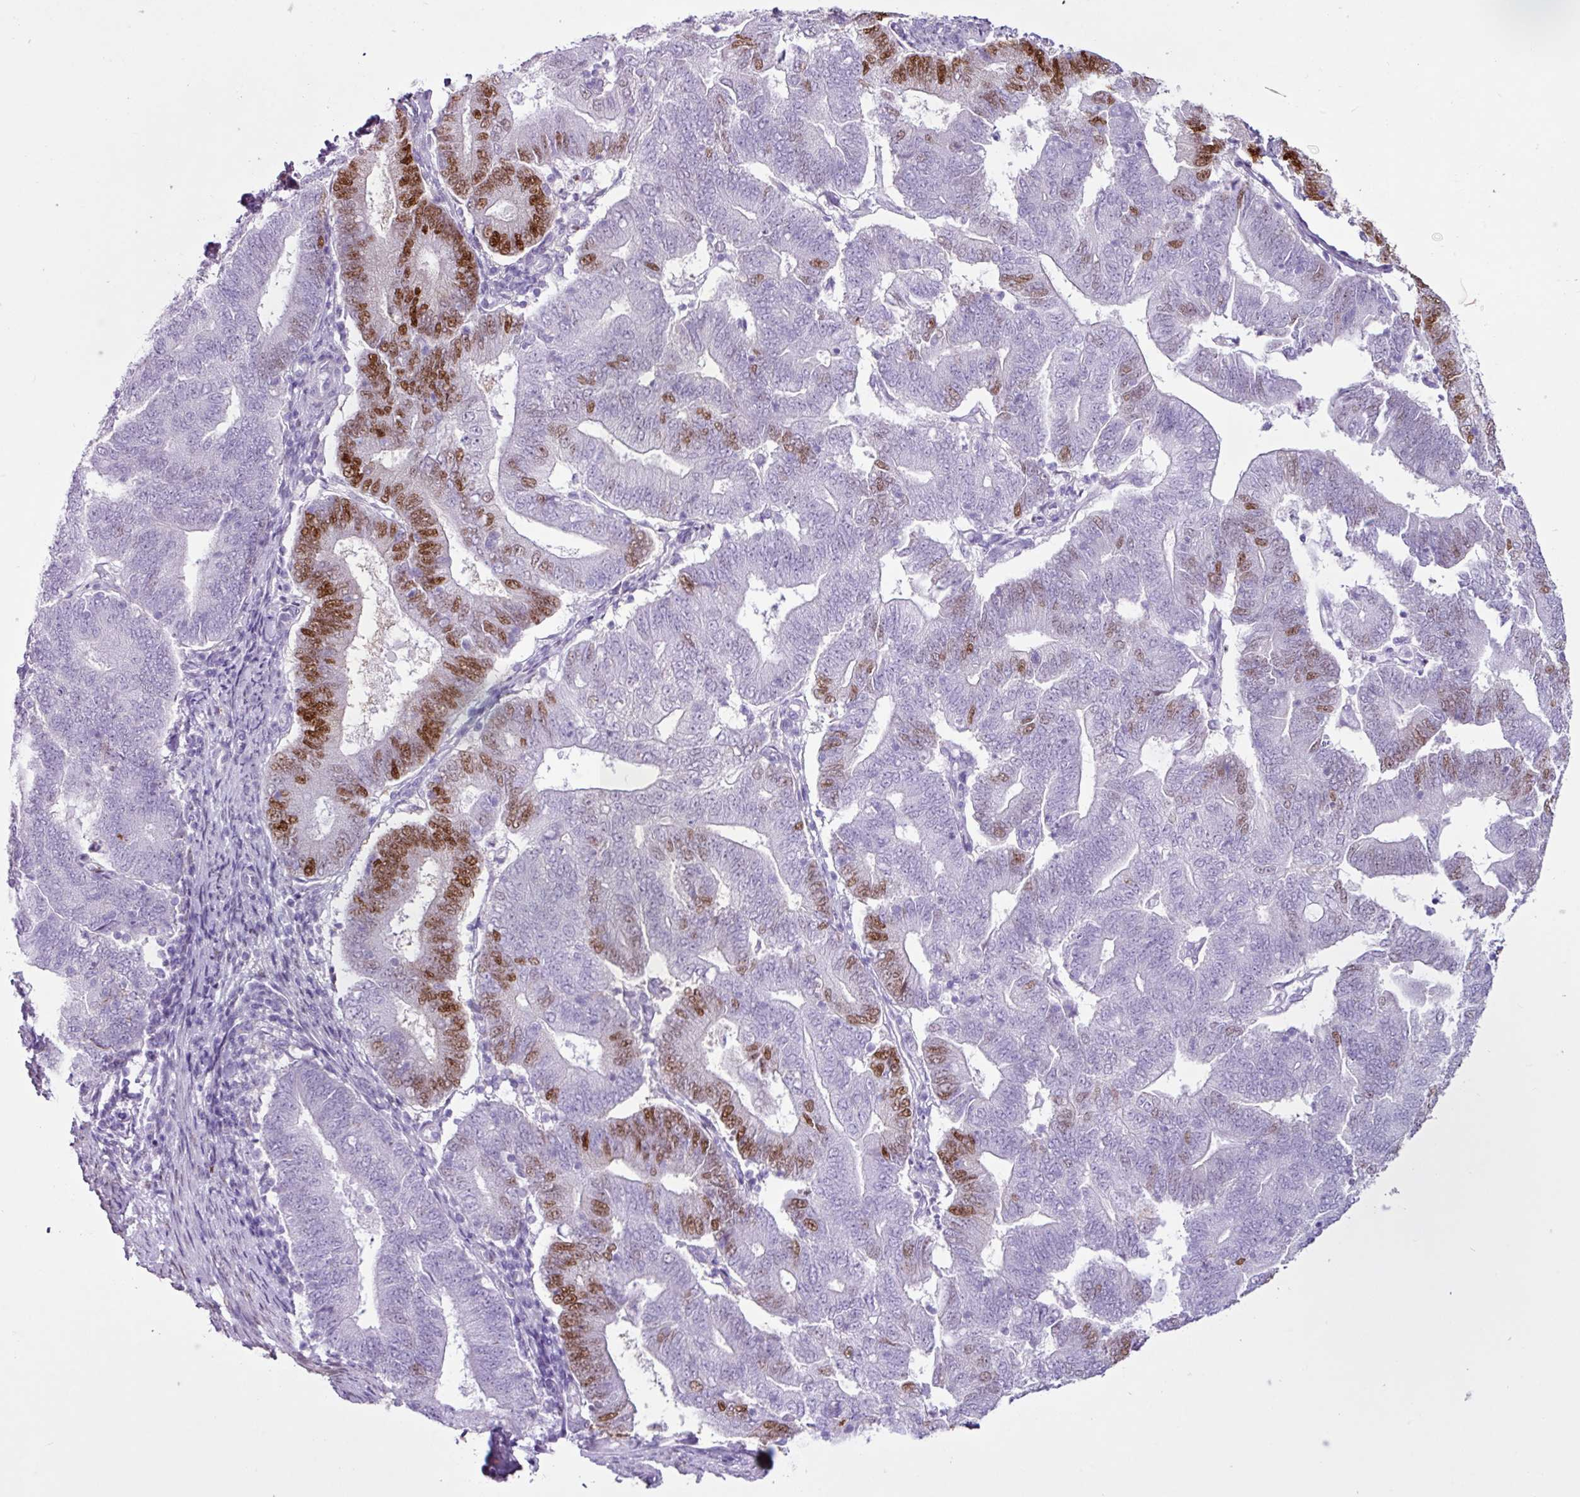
{"staining": {"intensity": "moderate", "quantity": "<25%", "location": "nuclear"}, "tissue": "endometrial cancer", "cell_type": "Tumor cells", "image_type": "cancer", "snomed": [{"axis": "morphology", "description": "Adenocarcinoma, NOS"}, {"axis": "topography", "description": "Endometrium"}], "caption": "The micrograph shows immunohistochemical staining of adenocarcinoma (endometrial). There is moderate nuclear staining is present in approximately <25% of tumor cells. (brown staining indicates protein expression, while blue staining denotes nuclei).", "gene": "PGR", "patient": {"sex": "female", "age": 70}}